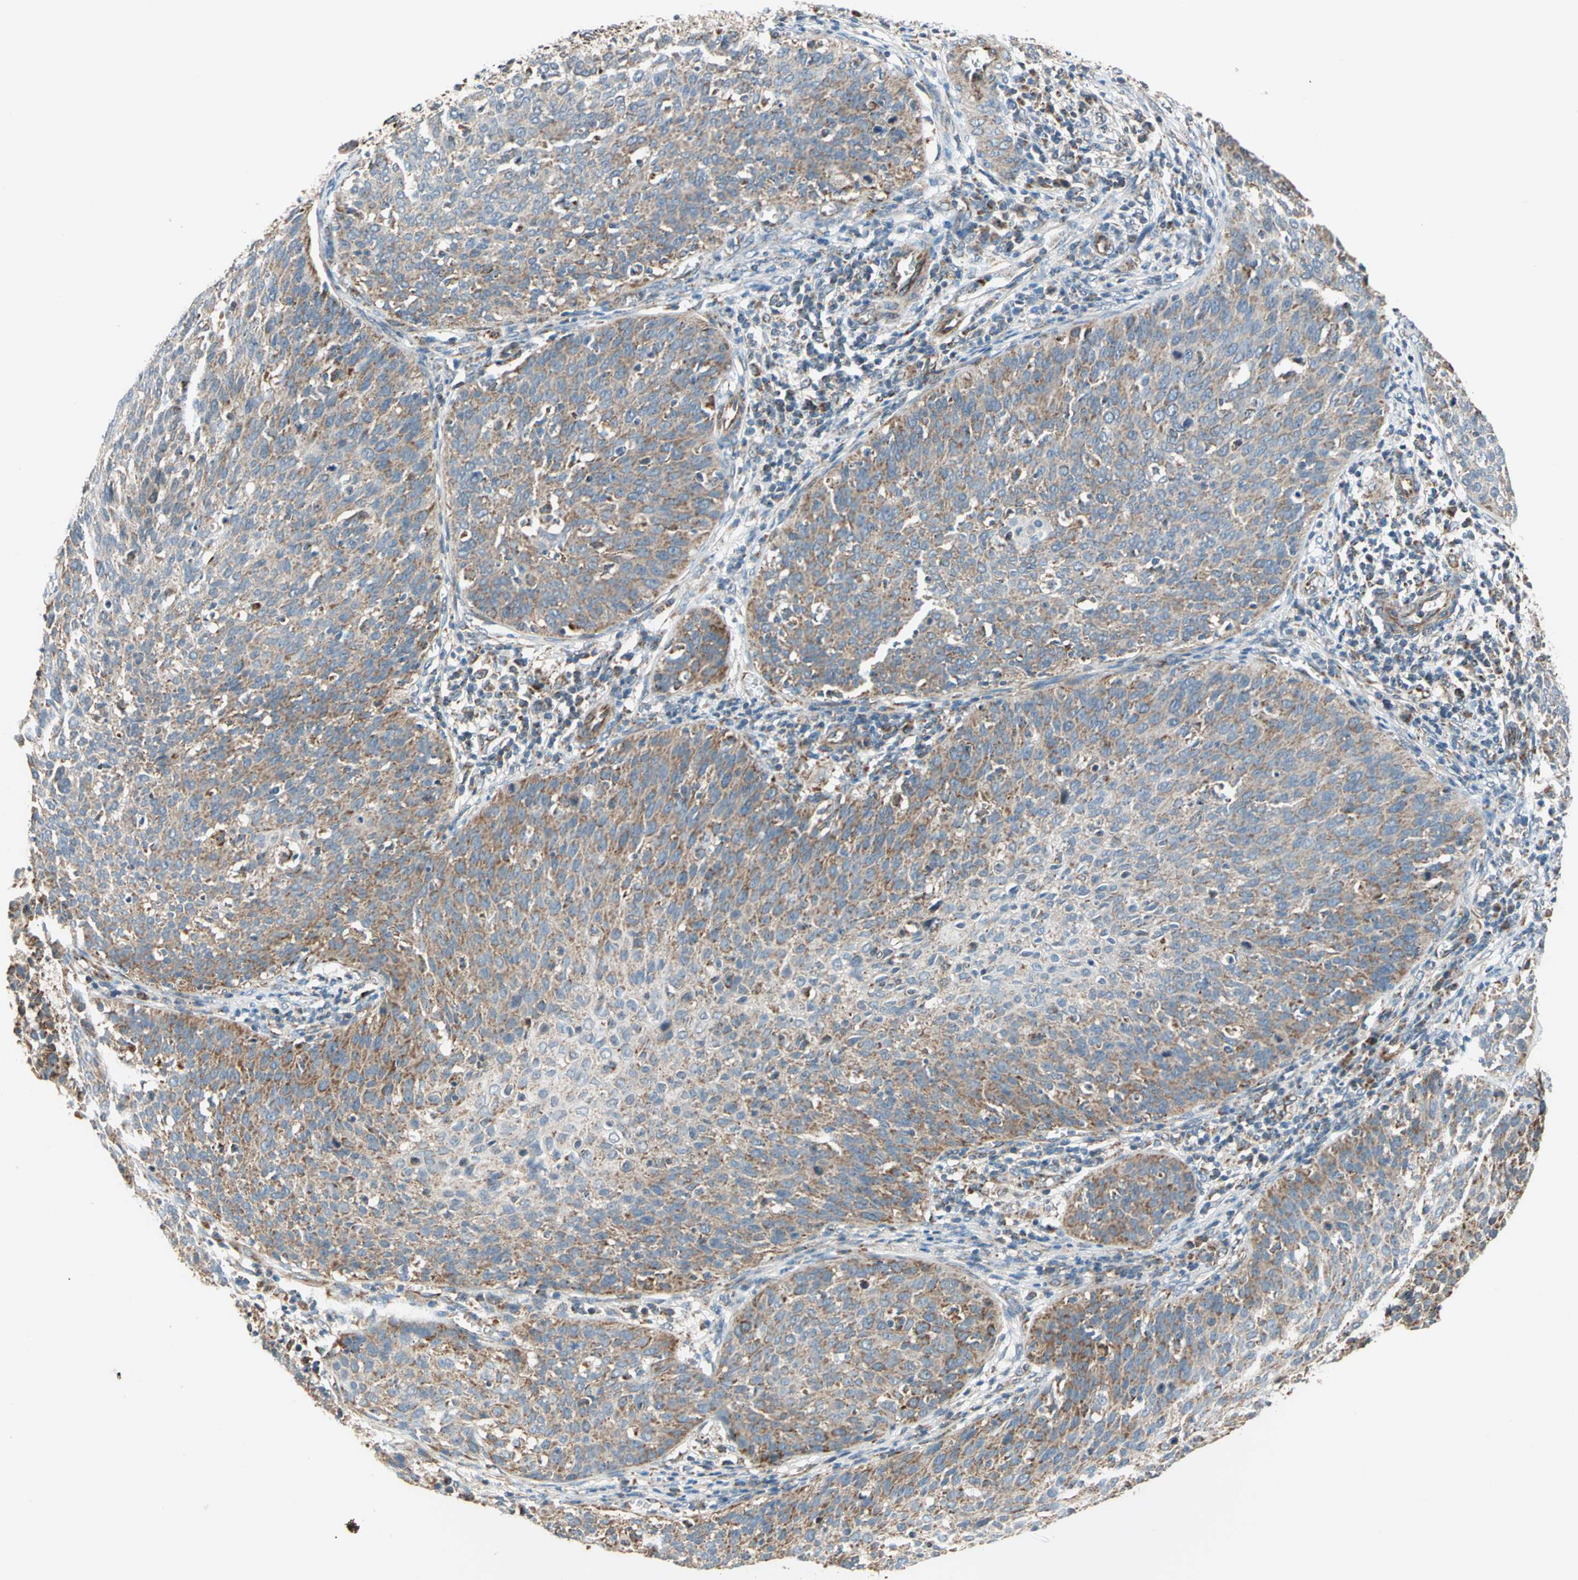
{"staining": {"intensity": "moderate", "quantity": ">75%", "location": "cytoplasmic/membranous"}, "tissue": "cervical cancer", "cell_type": "Tumor cells", "image_type": "cancer", "snomed": [{"axis": "morphology", "description": "Squamous cell carcinoma, NOS"}, {"axis": "topography", "description": "Cervix"}], "caption": "A photomicrograph of human squamous cell carcinoma (cervical) stained for a protein displays moderate cytoplasmic/membranous brown staining in tumor cells. Immunohistochemistry (ihc) stains the protein of interest in brown and the nuclei are stained blue.", "gene": "MRPS22", "patient": {"sex": "female", "age": 38}}